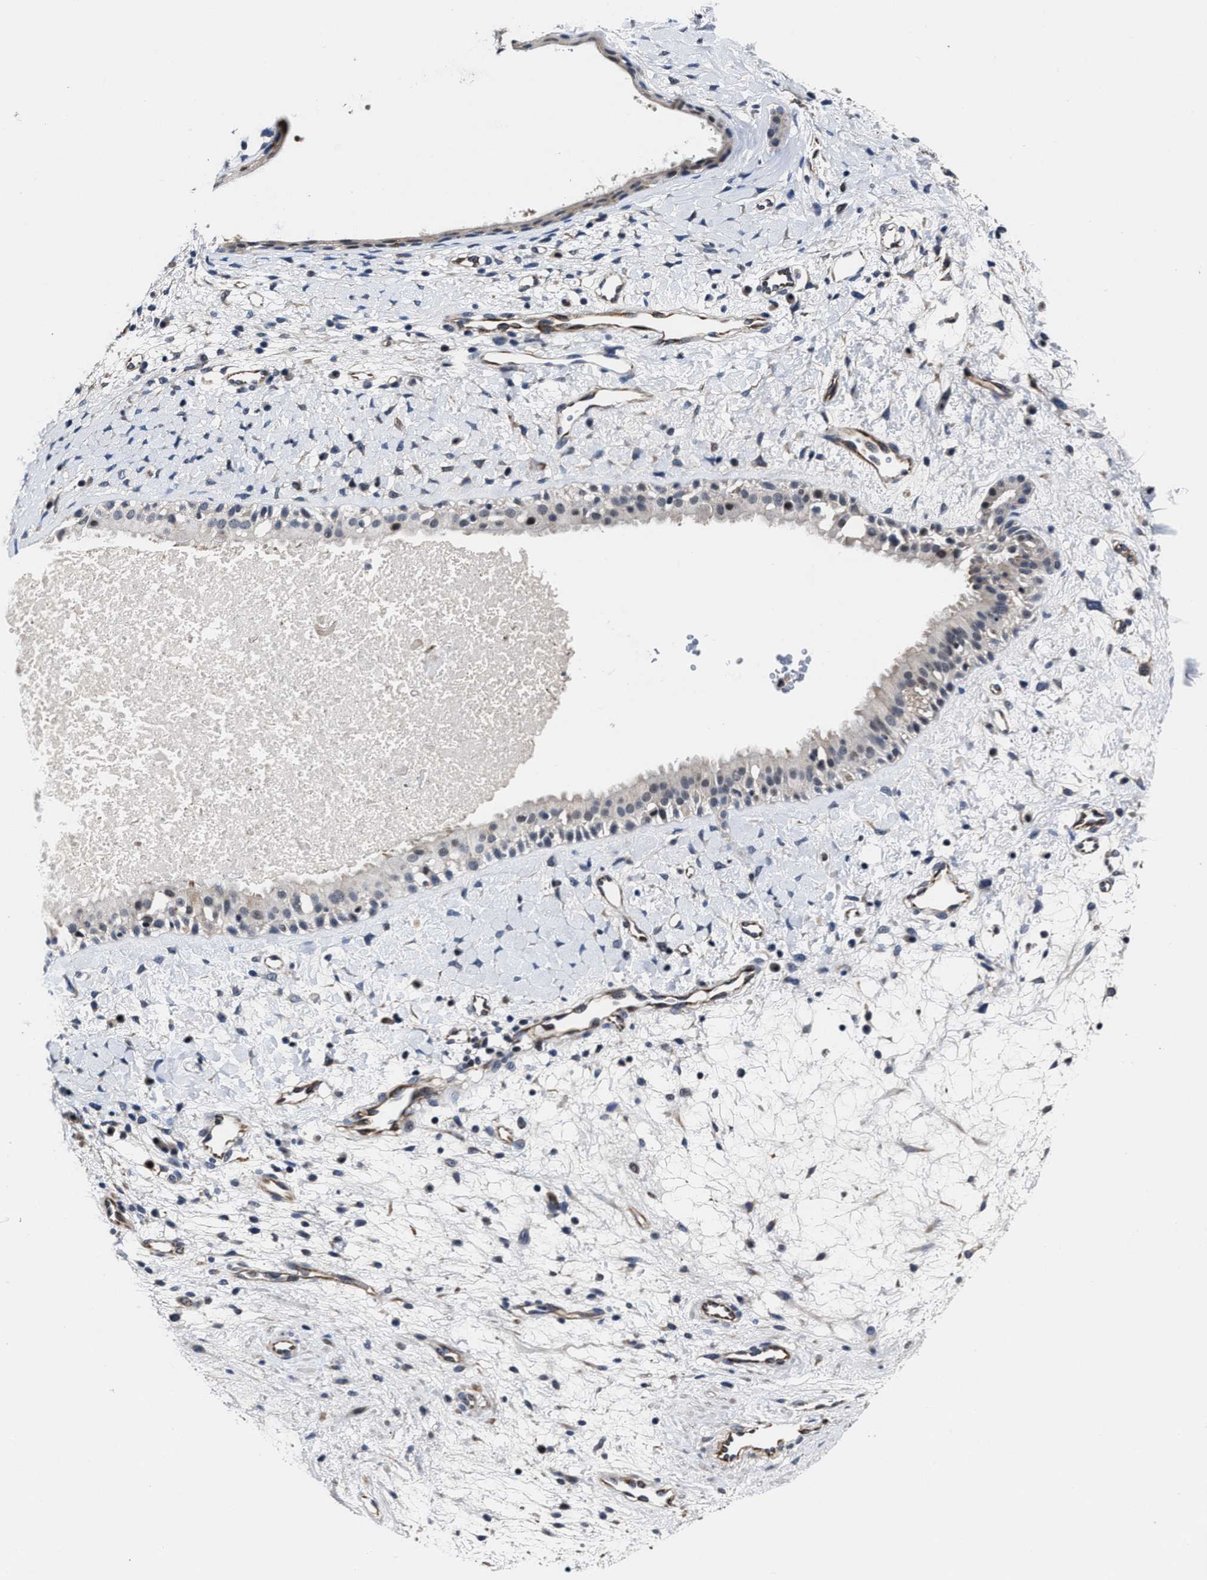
{"staining": {"intensity": "moderate", "quantity": "<25%", "location": "nuclear"}, "tissue": "nasopharynx", "cell_type": "Respiratory epithelial cells", "image_type": "normal", "snomed": [{"axis": "morphology", "description": "Normal tissue, NOS"}, {"axis": "topography", "description": "Nasopharynx"}], "caption": "An image of human nasopharynx stained for a protein exhibits moderate nuclear brown staining in respiratory epithelial cells. (DAB = brown stain, brightfield microscopy at high magnification).", "gene": "RSBN1L", "patient": {"sex": "male", "age": 22}}